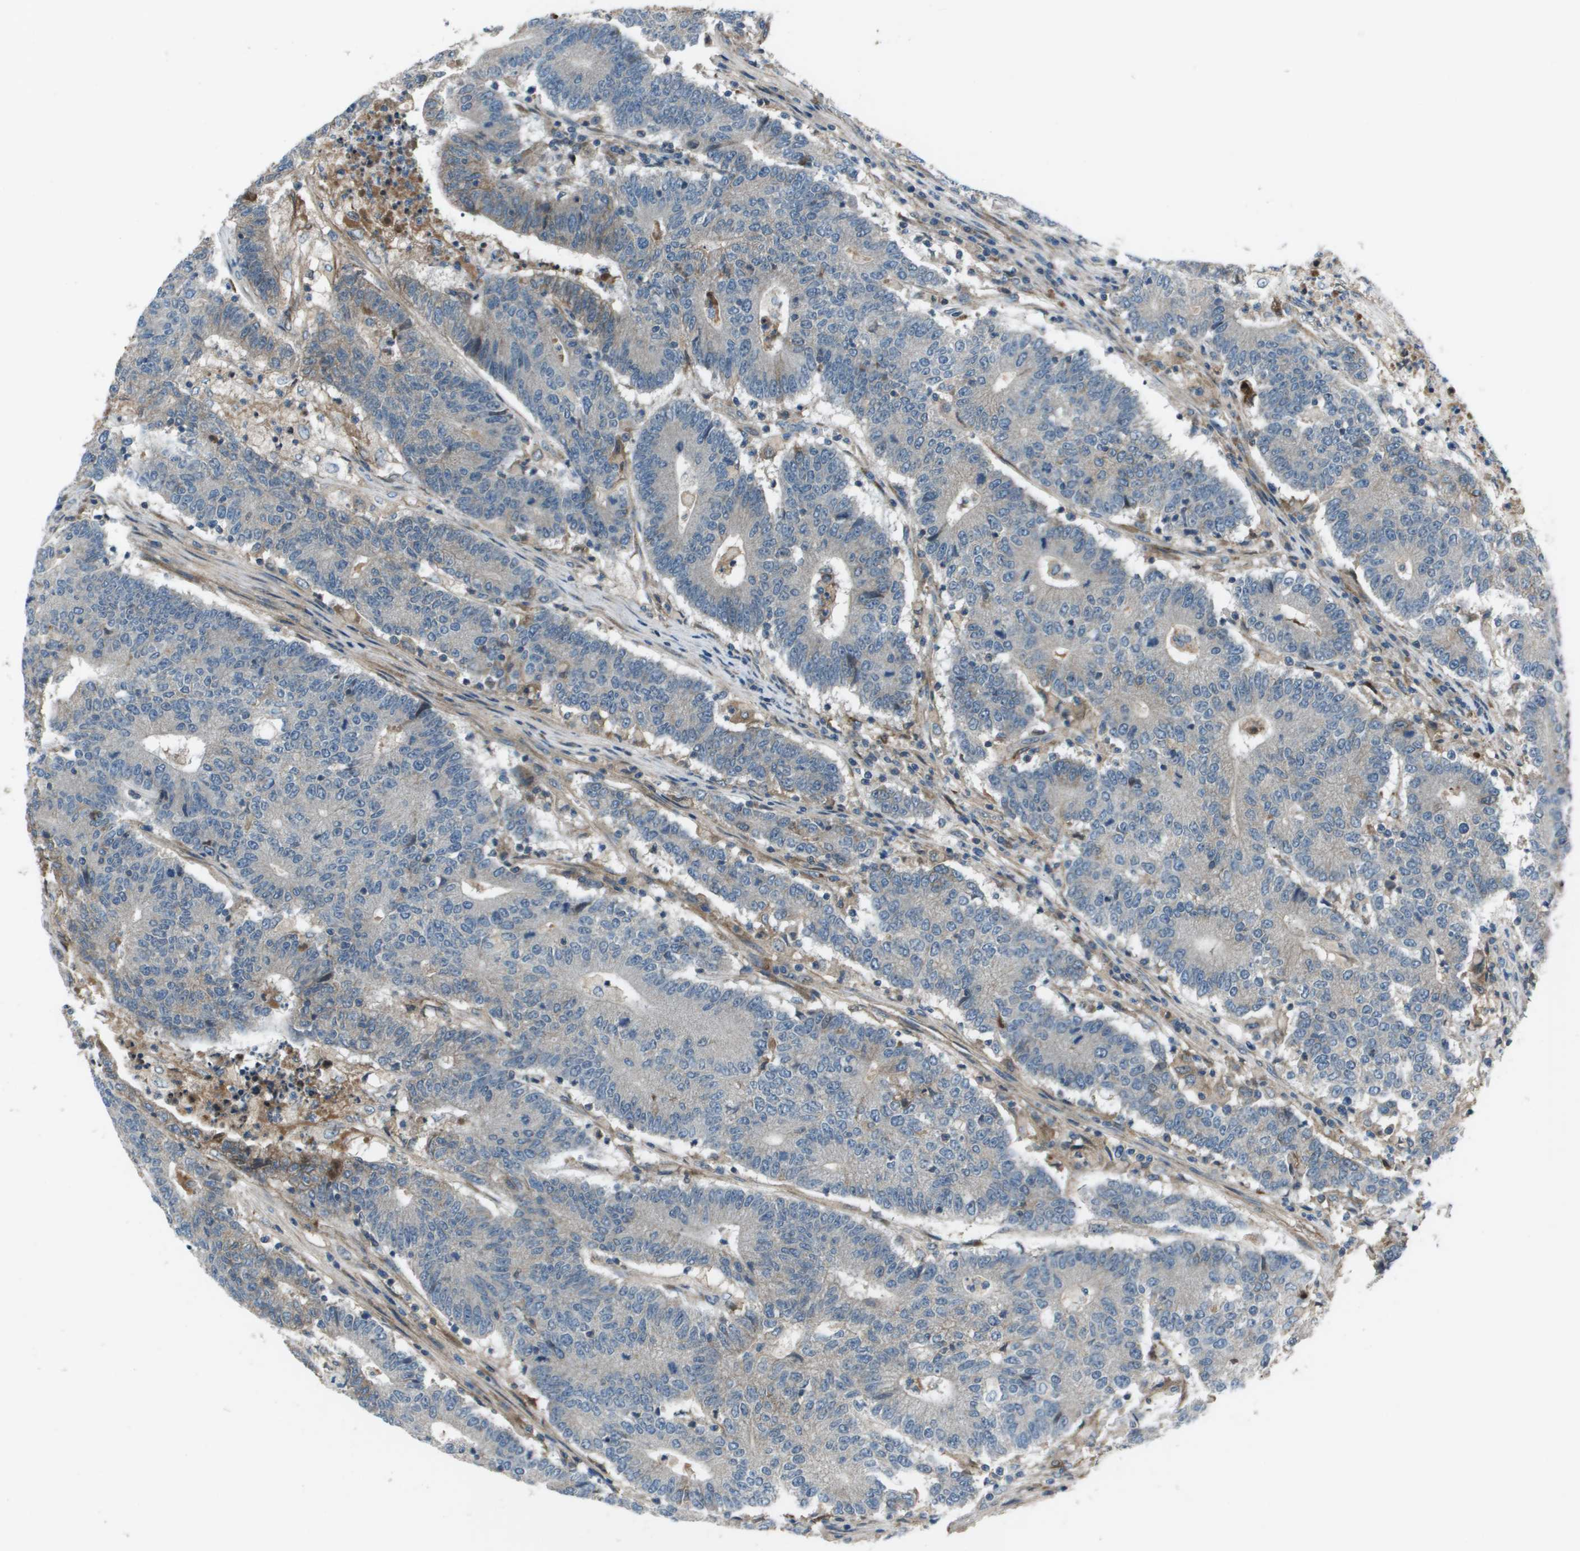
{"staining": {"intensity": "negative", "quantity": "none", "location": "none"}, "tissue": "colorectal cancer", "cell_type": "Tumor cells", "image_type": "cancer", "snomed": [{"axis": "morphology", "description": "Normal tissue, NOS"}, {"axis": "morphology", "description": "Adenocarcinoma, NOS"}, {"axis": "topography", "description": "Colon"}], "caption": "Histopathology image shows no protein positivity in tumor cells of colorectal adenocarcinoma tissue.", "gene": "PCOLCE", "patient": {"sex": "female", "age": 75}}